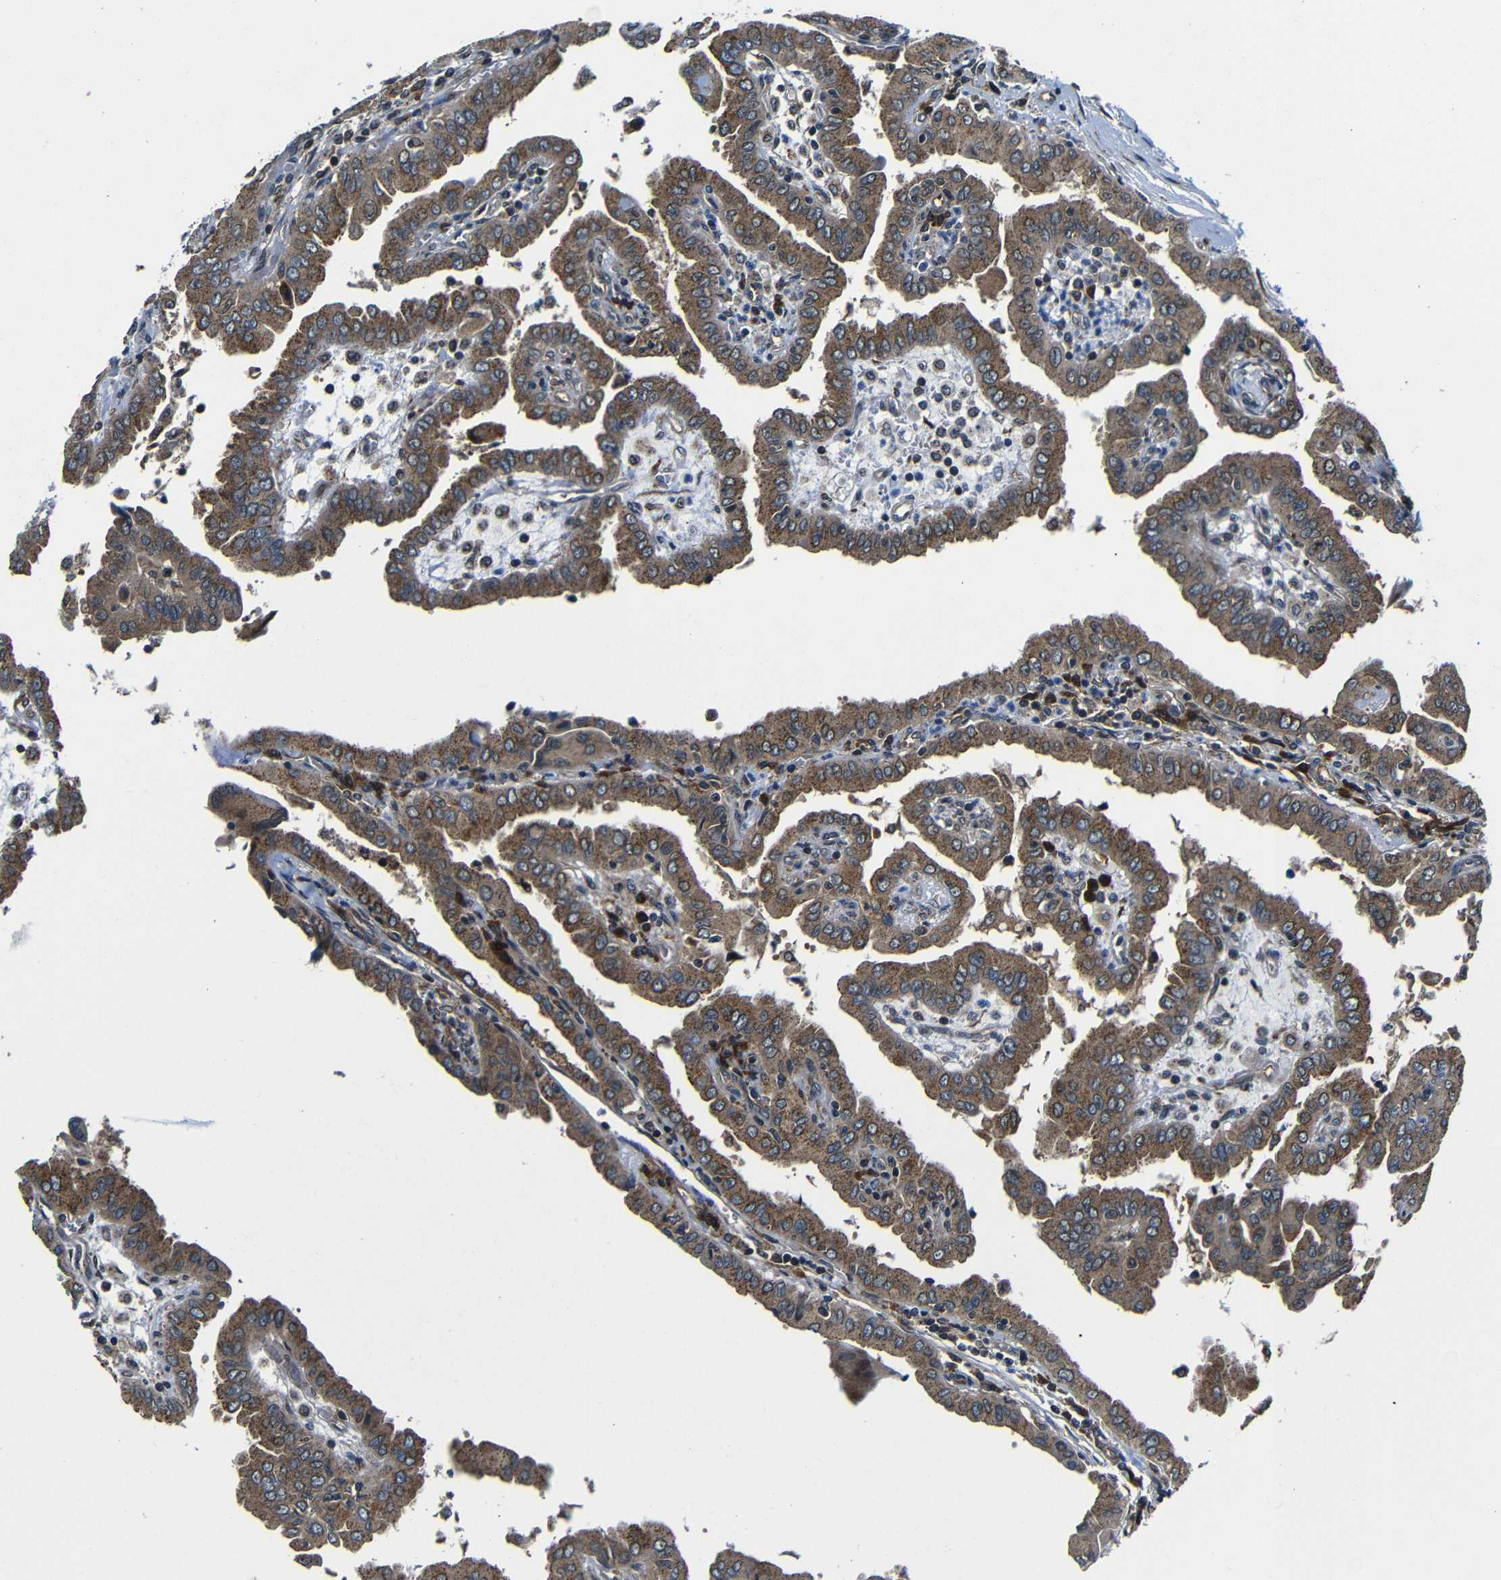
{"staining": {"intensity": "moderate", "quantity": ">75%", "location": "cytoplasmic/membranous"}, "tissue": "thyroid cancer", "cell_type": "Tumor cells", "image_type": "cancer", "snomed": [{"axis": "morphology", "description": "Papillary adenocarcinoma, NOS"}, {"axis": "topography", "description": "Thyroid gland"}], "caption": "IHC image of human thyroid cancer (papillary adenocarcinoma) stained for a protein (brown), which shows medium levels of moderate cytoplasmic/membranous staining in approximately >75% of tumor cells.", "gene": "ABCE1", "patient": {"sex": "male", "age": 33}}